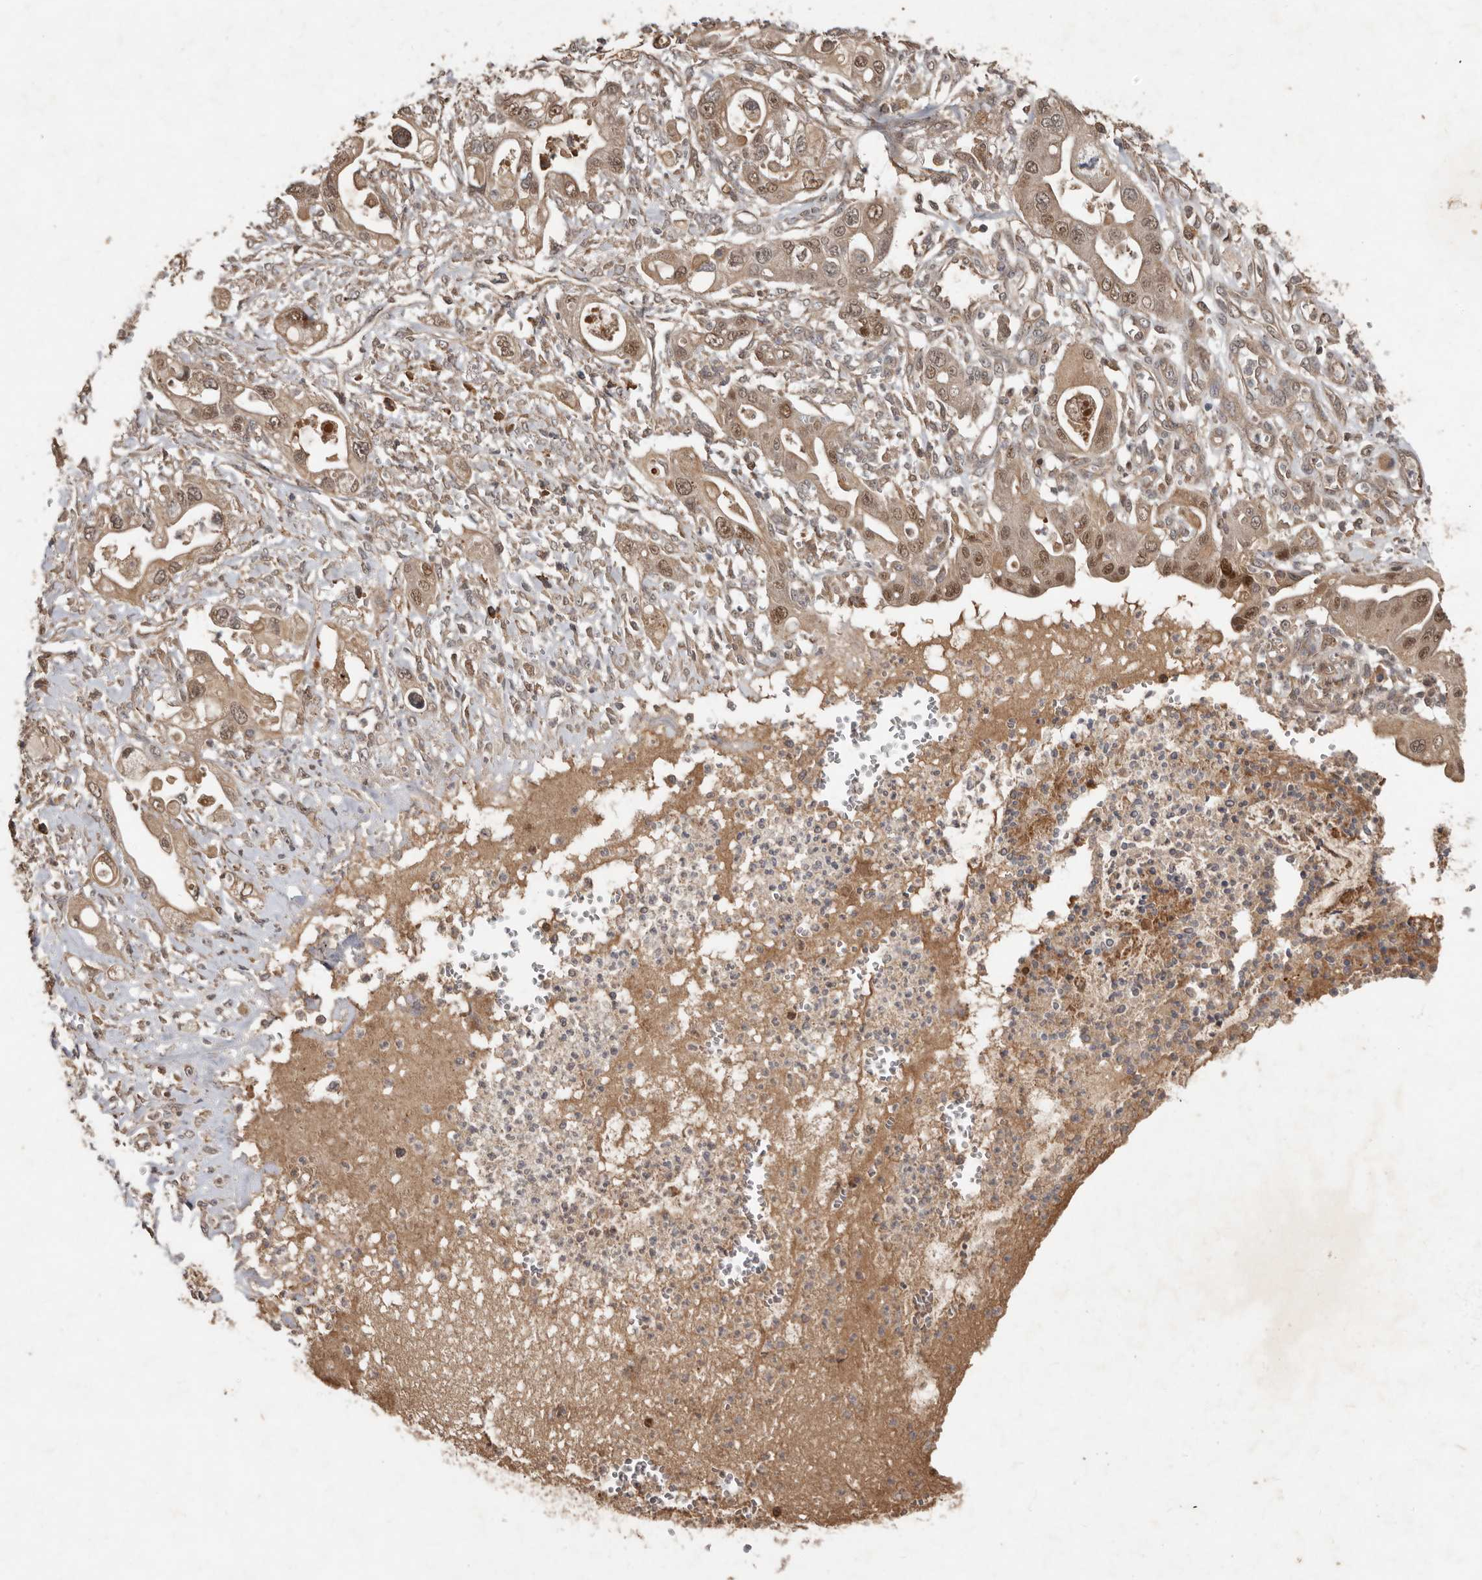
{"staining": {"intensity": "moderate", "quantity": ">75%", "location": "cytoplasmic/membranous,nuclear"}, "tissue": "pancreatic cancer", "cell_type": "Tumor cells", "image_type": "cancer", "snomed": [{"axis": "morphology", "description": "Adenocarcinoma, NOS"}, {"axis": "topography", "description": "Pancreas"}], "caption": "Immunohistochemistry (DAB) staining of human pancreatic cancer (adenocarcinoma) demonstrates moderate cytoplasmic/membranous and nuclear protein staining in approximately >75% of tumor cells. (DAB IHC with brightfield microscopy, high magnification).", "gene": "KIF26B", "patient": {"sex": "male", "age": 68}}